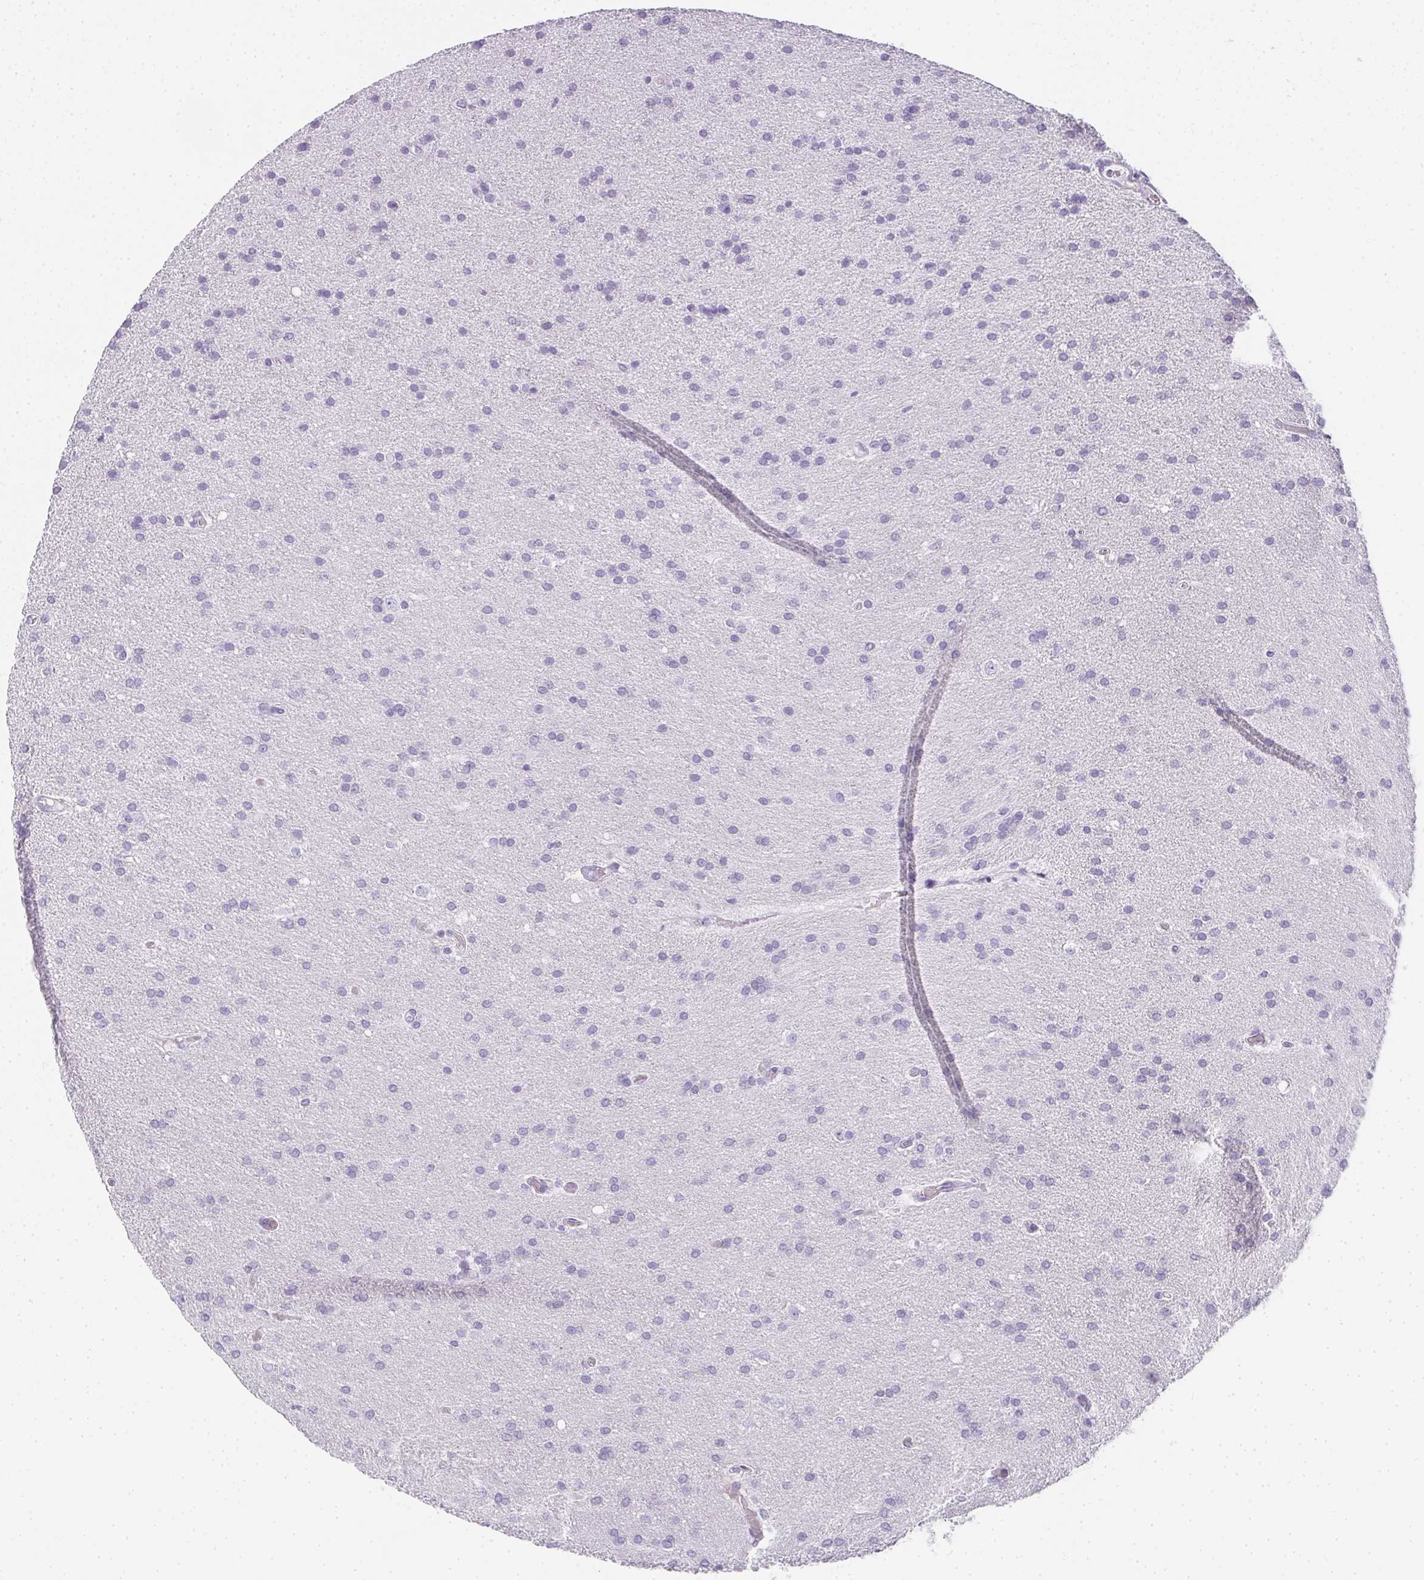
{"staining": {"intensity": "negative", "quantity": "none", "location": "none"}, "tissue": "glioma", "cell_type": "Tumor cells", "image_type": "cancer", "snomed": [{"axis": "morphology", "description": "Glioma, malignant, Low grade"}, {"axis": "topography", "description": "Brain"}], "caption": "This is a photomicrograph of immunohistochemistry staining of malignant low-grade glioma, which shows no positivity in tumor cells.", "gene": "HK3", "patient": {"sex": "female", "age": 54}}